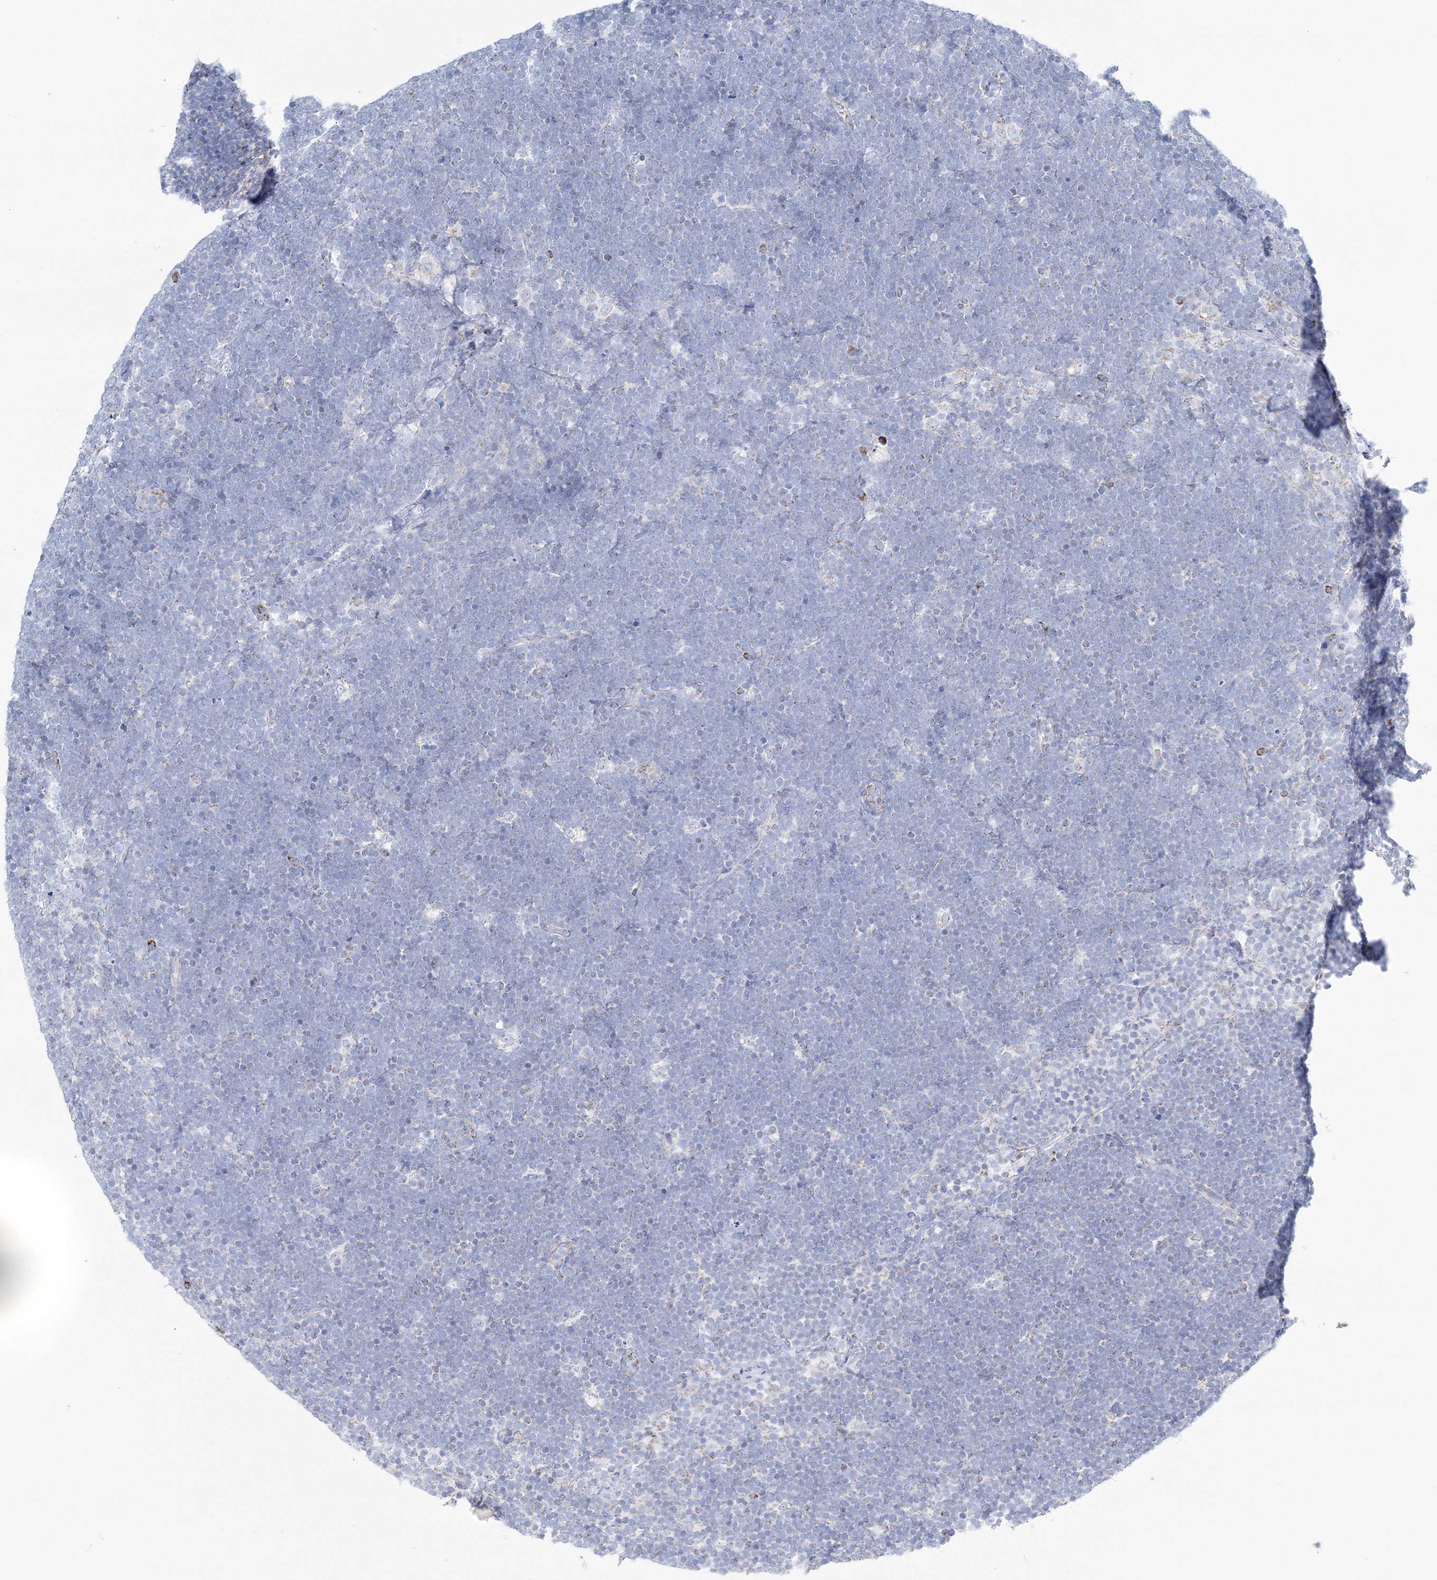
{"staining": {"intensity": "negative", "quantity": "none", "location": "none"}, "tissue": "lymphoma", "cell_type": "Tumor cells", "image_type": "cancer", "snomed": [{"axis": "morphology", "description": "Malignant lymphoma, non-Hodgkin's type, High grade"}, {"axis": "topography", "description": "Lymph node"}], "caption": "An immunohistochemistry micrograph of malignant lymphoma, non-Hodgkin's type (high-grade) is shown. There is no staining in tumor cells of malignant lymphoma, non-Hodgkin's type (high-grade).", "gene": "HIBCH", "patient": {"sex": "male", "age": 13}}